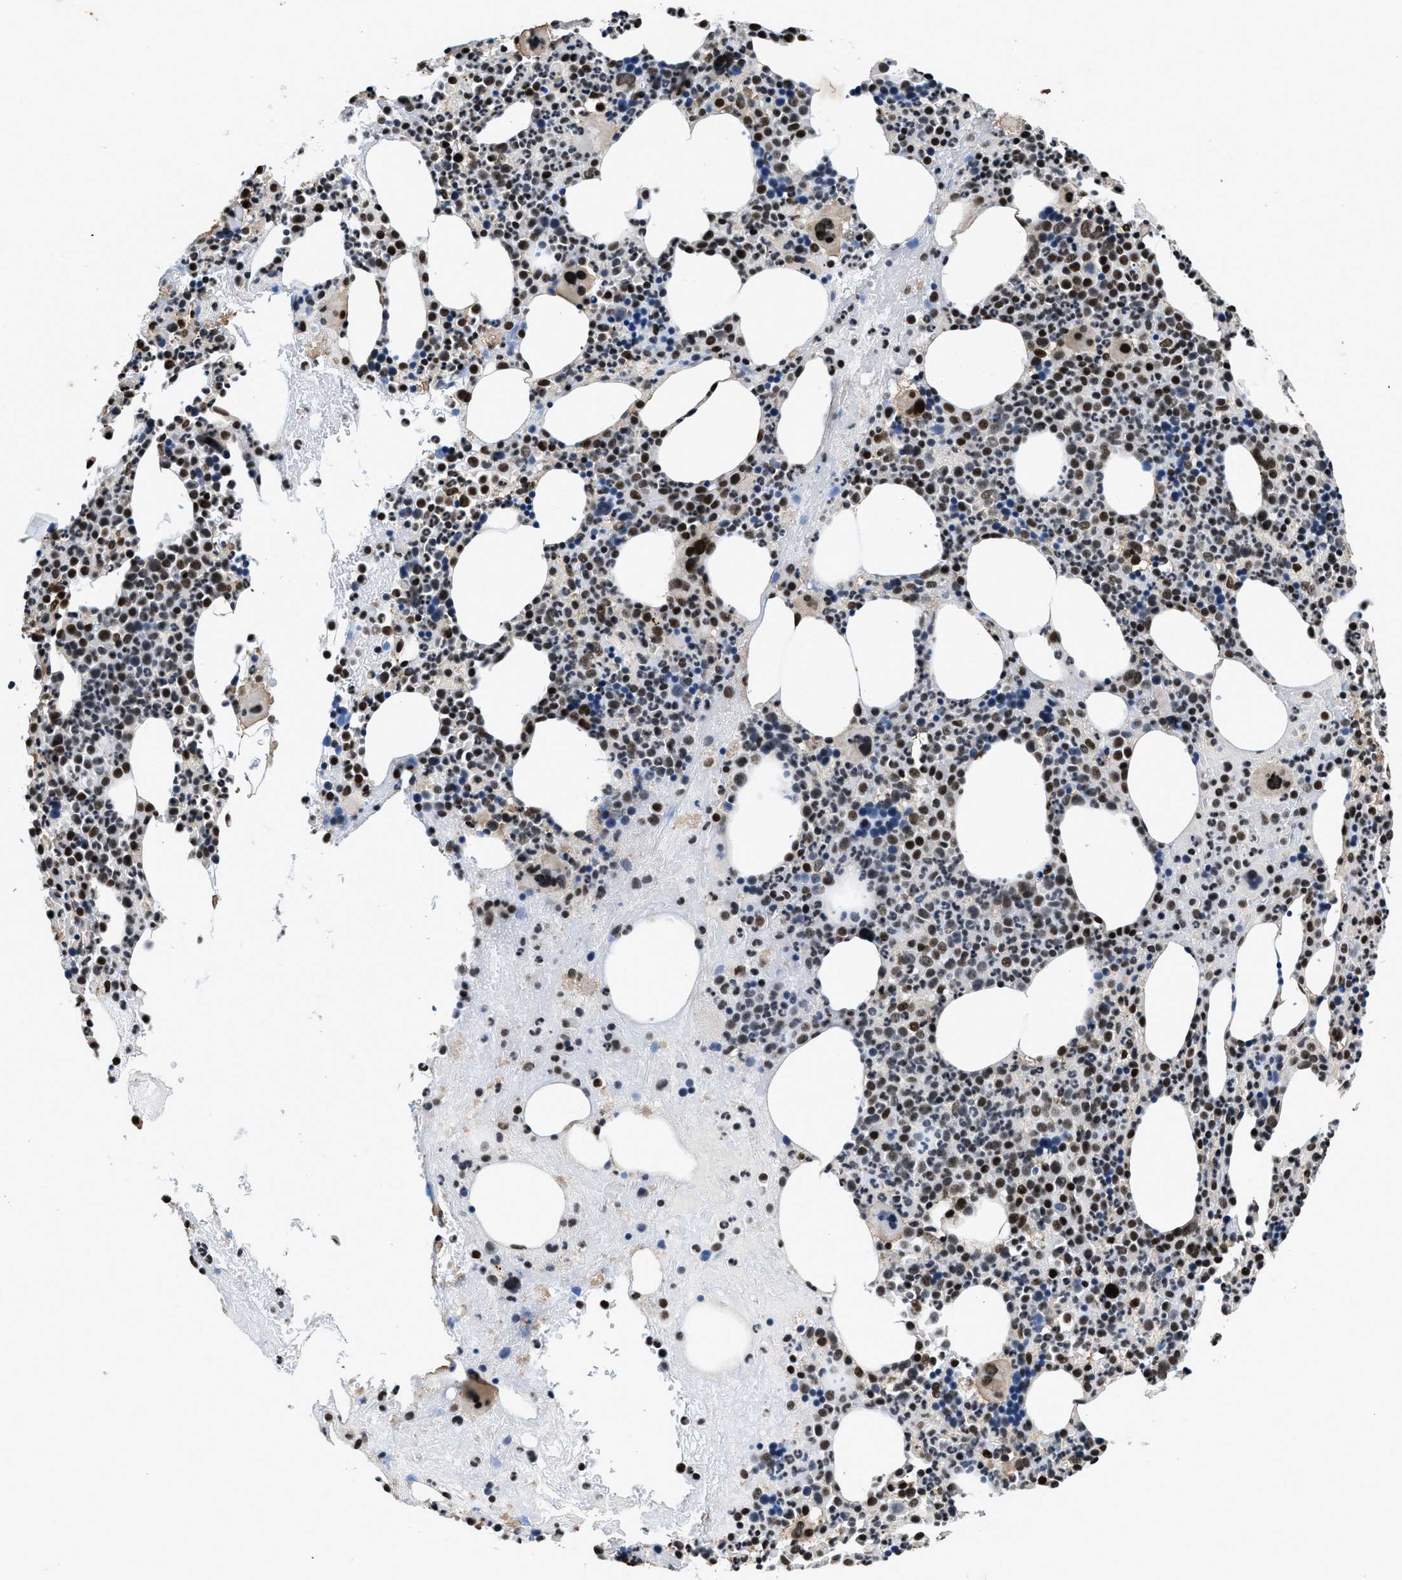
{"staining": {"intensity": "strong", "quantity": "25%-75%", "location": "nuclear"}, "tissue": "bone marrow", "cell_type": "Hematopoietic cells", "image_type": "normal", "snomed": [{"axis": "morphology", "description": "Normal tissue, NOS"}, {"axis": "morphology", "description": "Inflammation, NOS"}, {"axis": "topography", "description": "Bone marrow"}], "caption": "Bone marrow stained for a protein (brown) shows strong nuclear positive staining in about 25%-75% of hematopoietic cells.", "gene": "HNRNPF", "patient": {"sex": "male", "age": 73}}